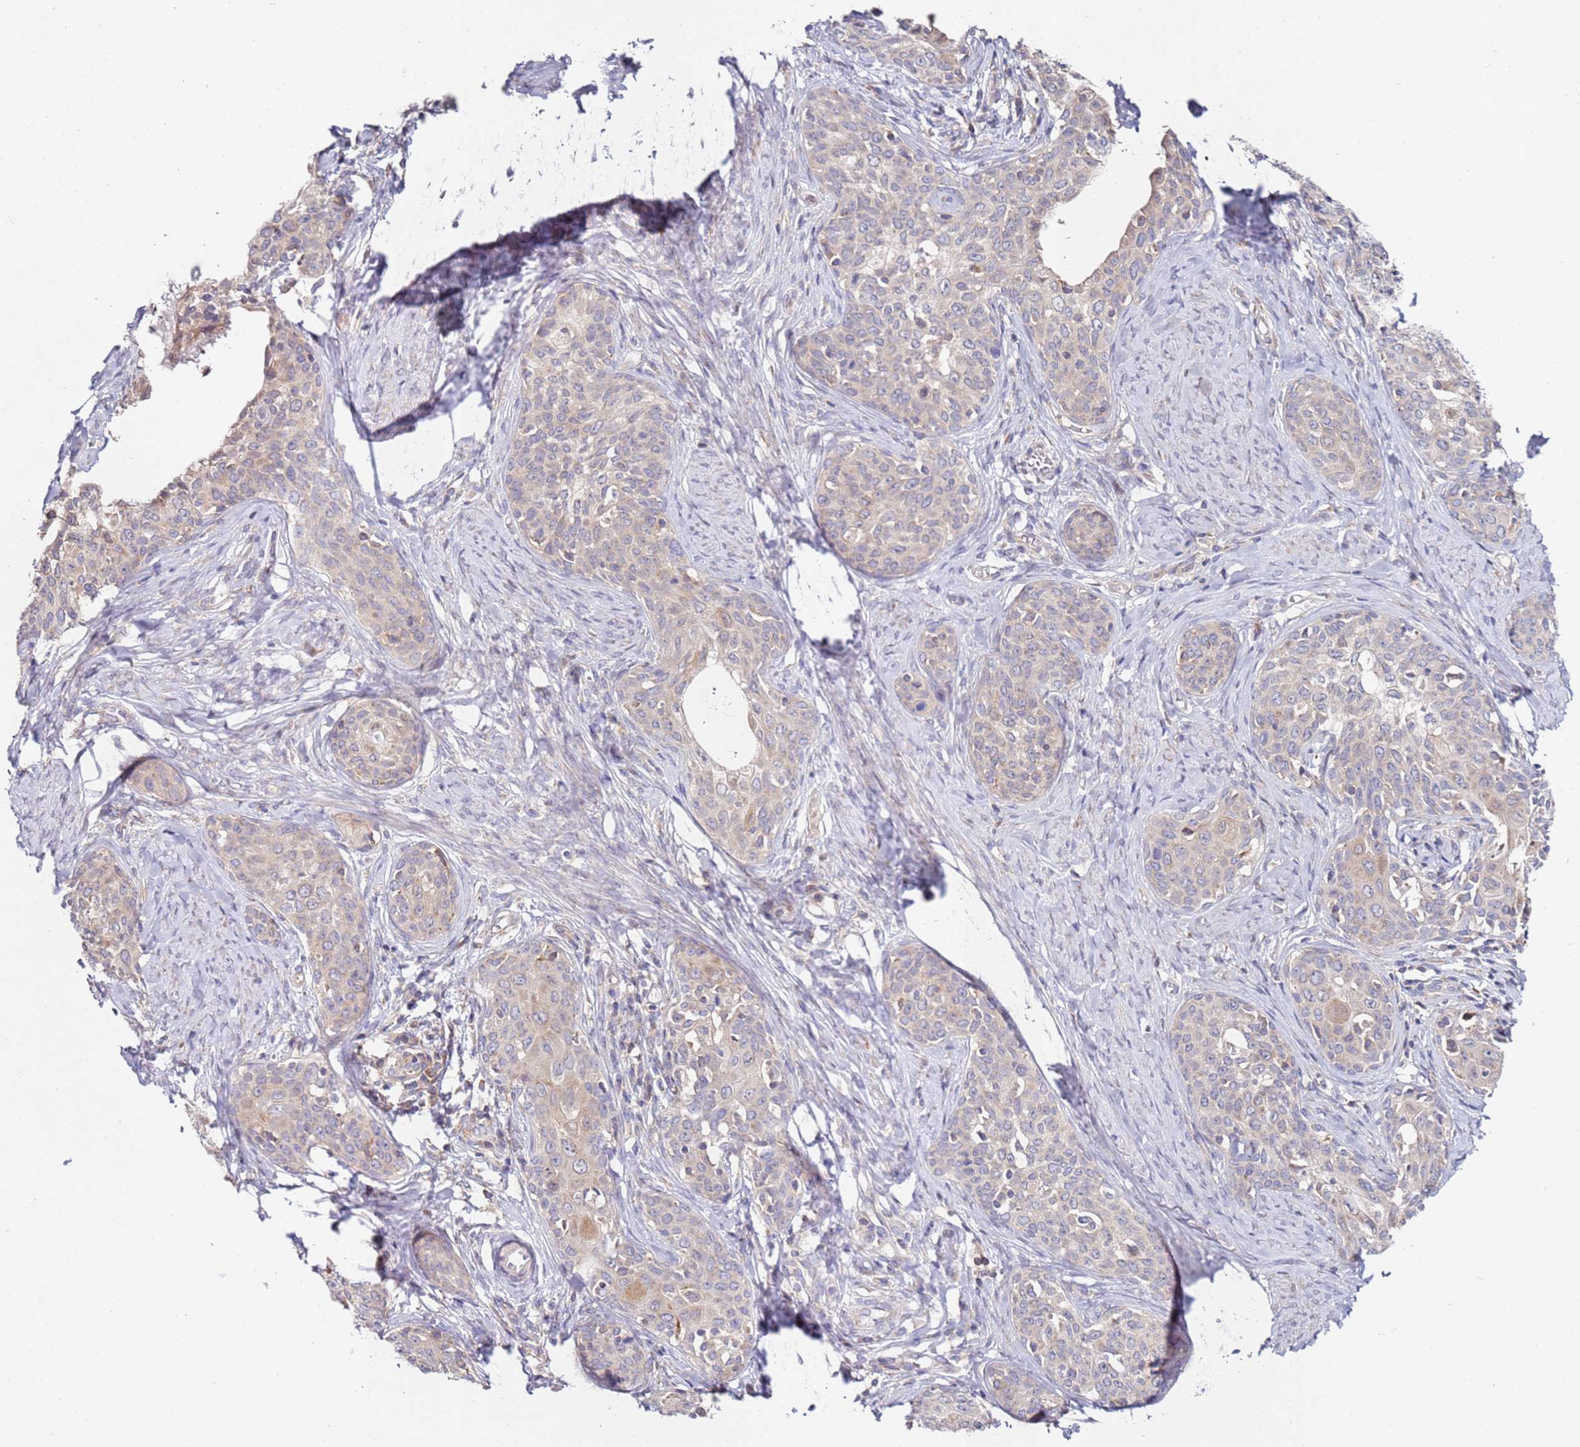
{"staining": {"intensity": "weak", "quantity": "<25%", "location": "cytoplasmic/membranous"}, "tissue": "cervical cancer", "cell_type": "Tumor cells", "image_type": "cancer", "snomed": [{"axis": "morphology", "description": "Squamous cell carcinoma, NOS"}, {"axis": "morphology", "description": "Adenocarcinoma, NOS"}, {"axis": "topography", "description": "Cervix"}], "caption": "This image is of adenocarcinoma (cervical) stained with immunohistochemistry (IHC) to label a protein in brown with the nuclei are counter-stained blue. There is no staining in tumor cells.", "gene": "CNOT9", "patient": {"sex": "female", "age": 52}}